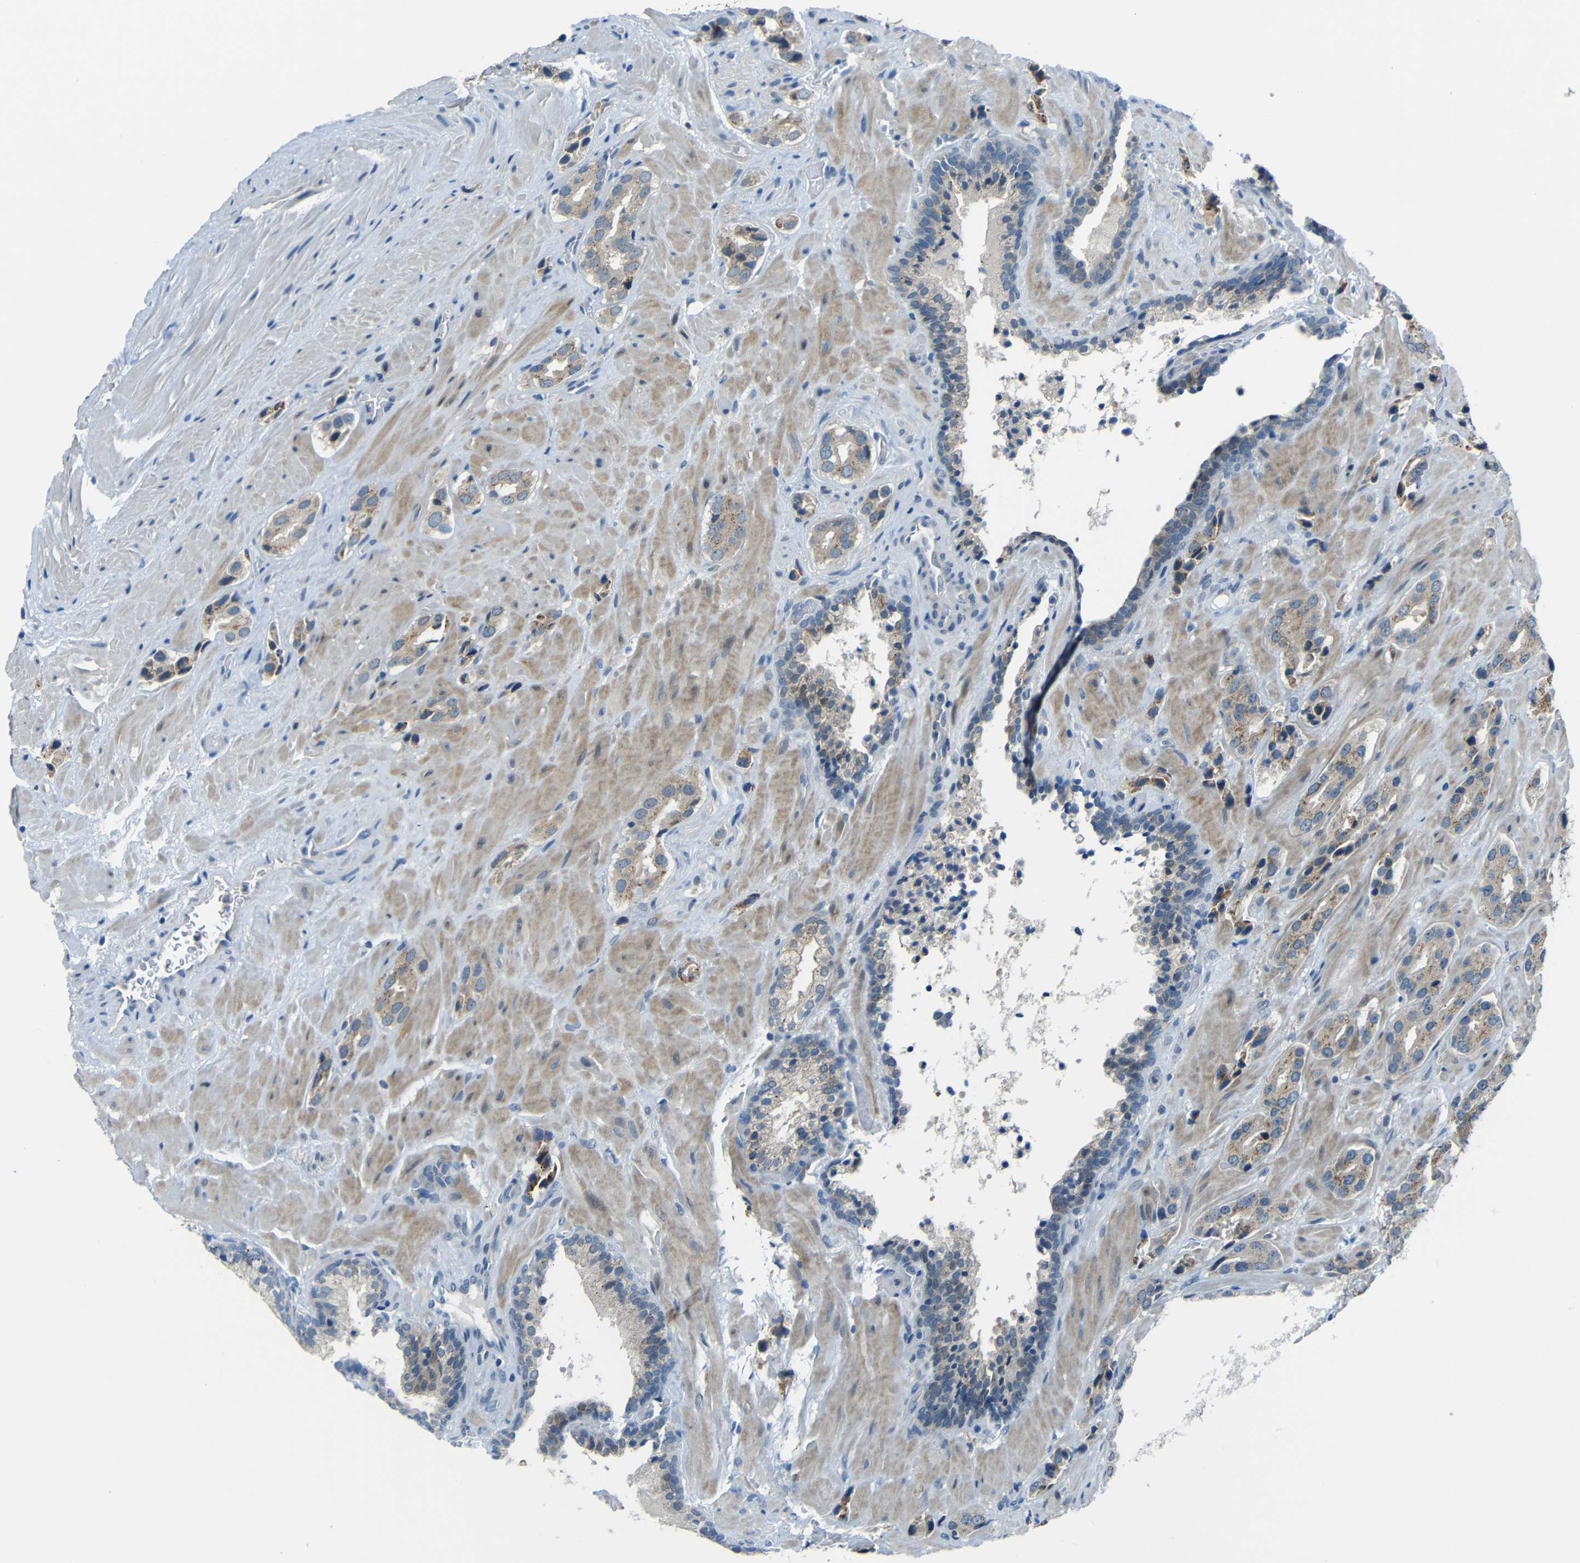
{"staining": {"intensity": "negative", "quantity": "none", "location": "none"}, "tissue": "prostate cancer", "cell_type": "Tumor cells", "image_type": "cancer", "snomed": [{"axis": "morphology", "description": "Adenocarcinoma, High grade"}, {"axis": "topography", "description": "Prostate"}], "caption": "There is no significant staining in tumor cells of prostate cancer (high-grade adenocarcinoma). (DAB (3,3'-diaminobenzidine) IHC, high magnification).", "gene": "ANKRD22", "patient": {"sex": "male", "age": 64}}